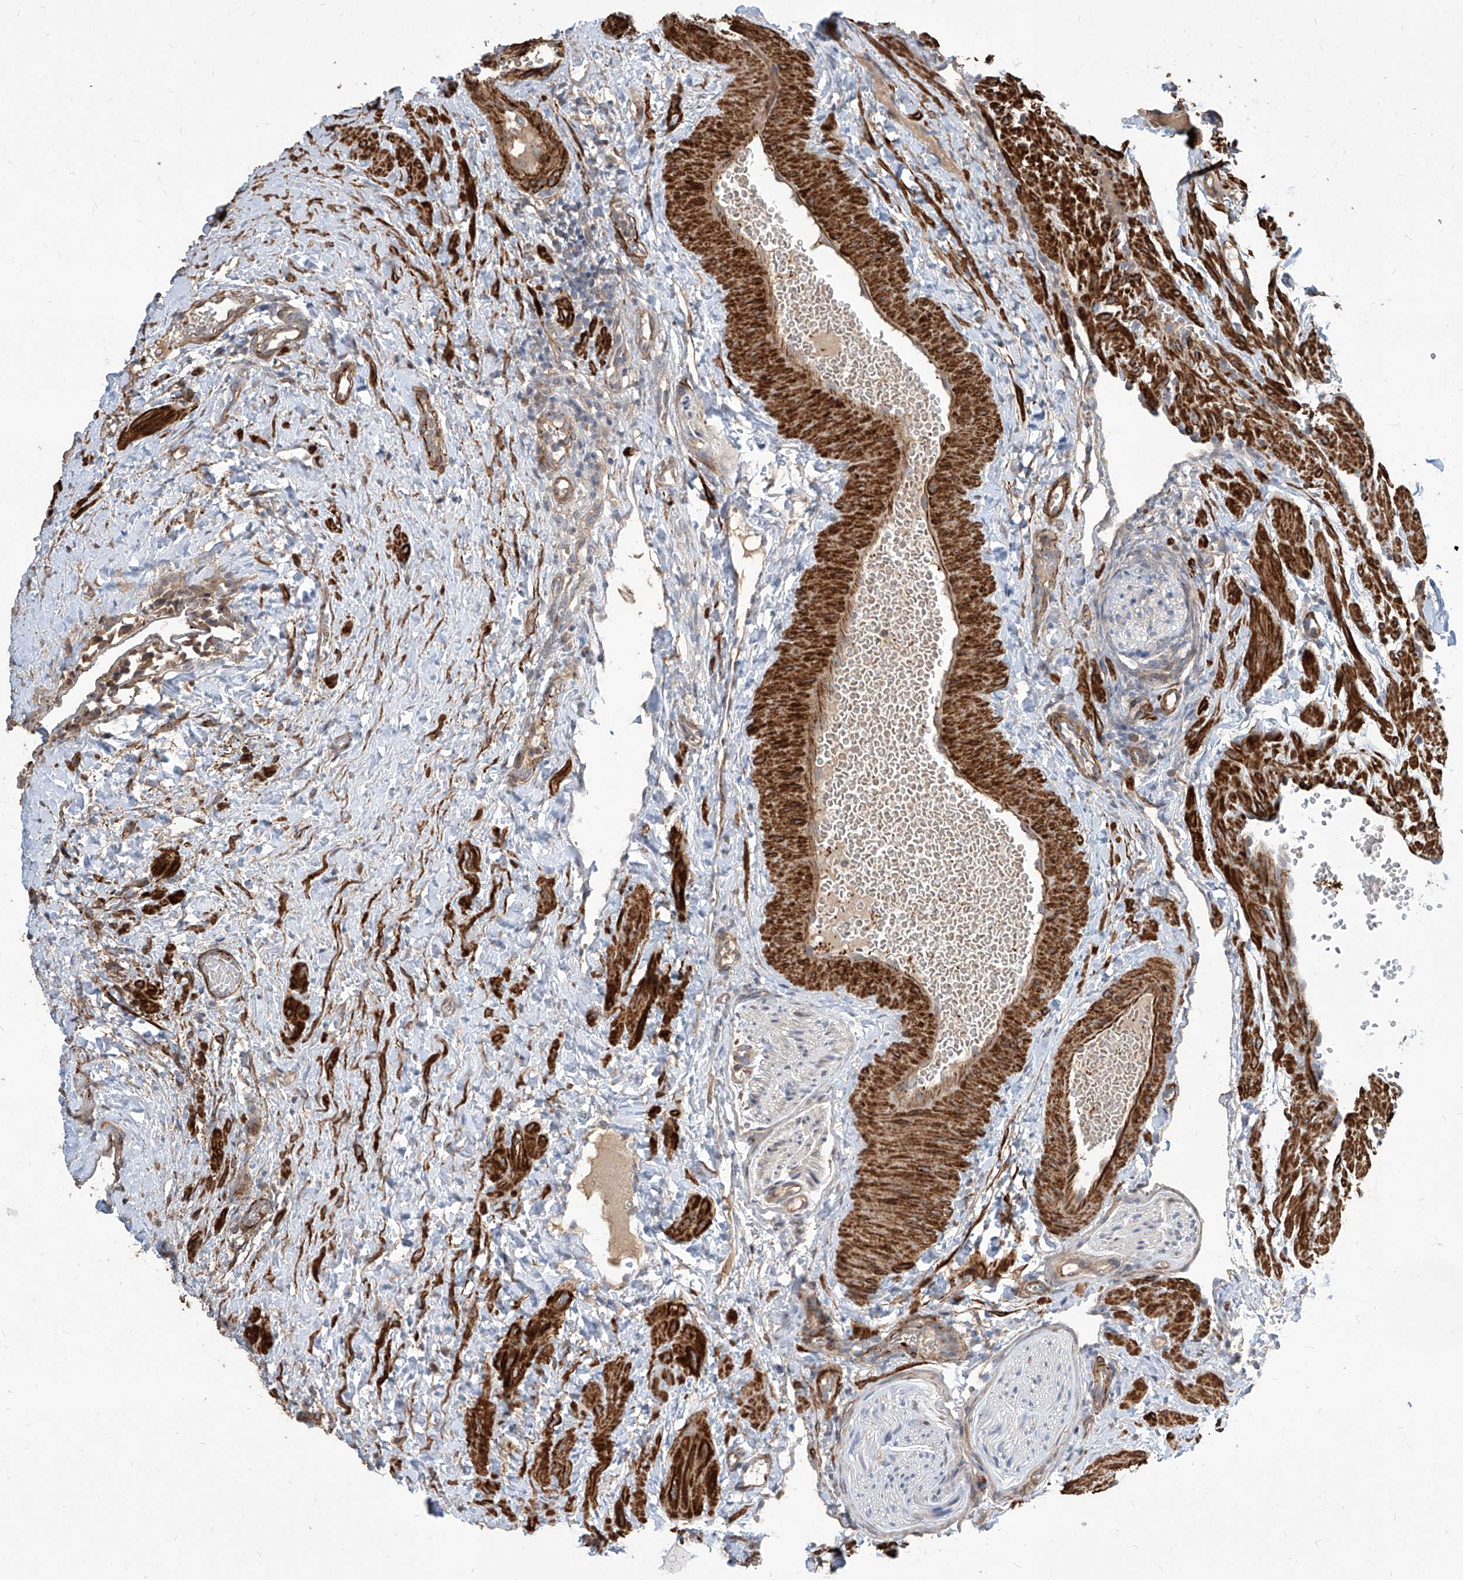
{"staining": {"intensity": "weak", "quantity": ">75%", "location": "cytoplasmic/membranous"}, "tissue": "ovary", "cell_type": "Follicle cells", "image_type": "normal", "snomed": [{"axis": "morphology", "description": "Normal tissue, NOS"}, {"axis": "morphology", "description": "Cyst, NOS"}, {"axis": "topography", "description": "Ovary"}], "caption": "Protein analysis of normal ovary displays weak cytoplasmic/membranous positivity in approximately >75% of follicle cells. (Stains: DAB (3,3'-diaminobenzidine) in brown, nuclei in blue, Microscopy: brightfield microscopy at high magnification).", "gene": "FAM83B", "patient": {"sex": "female", "age": 33}}